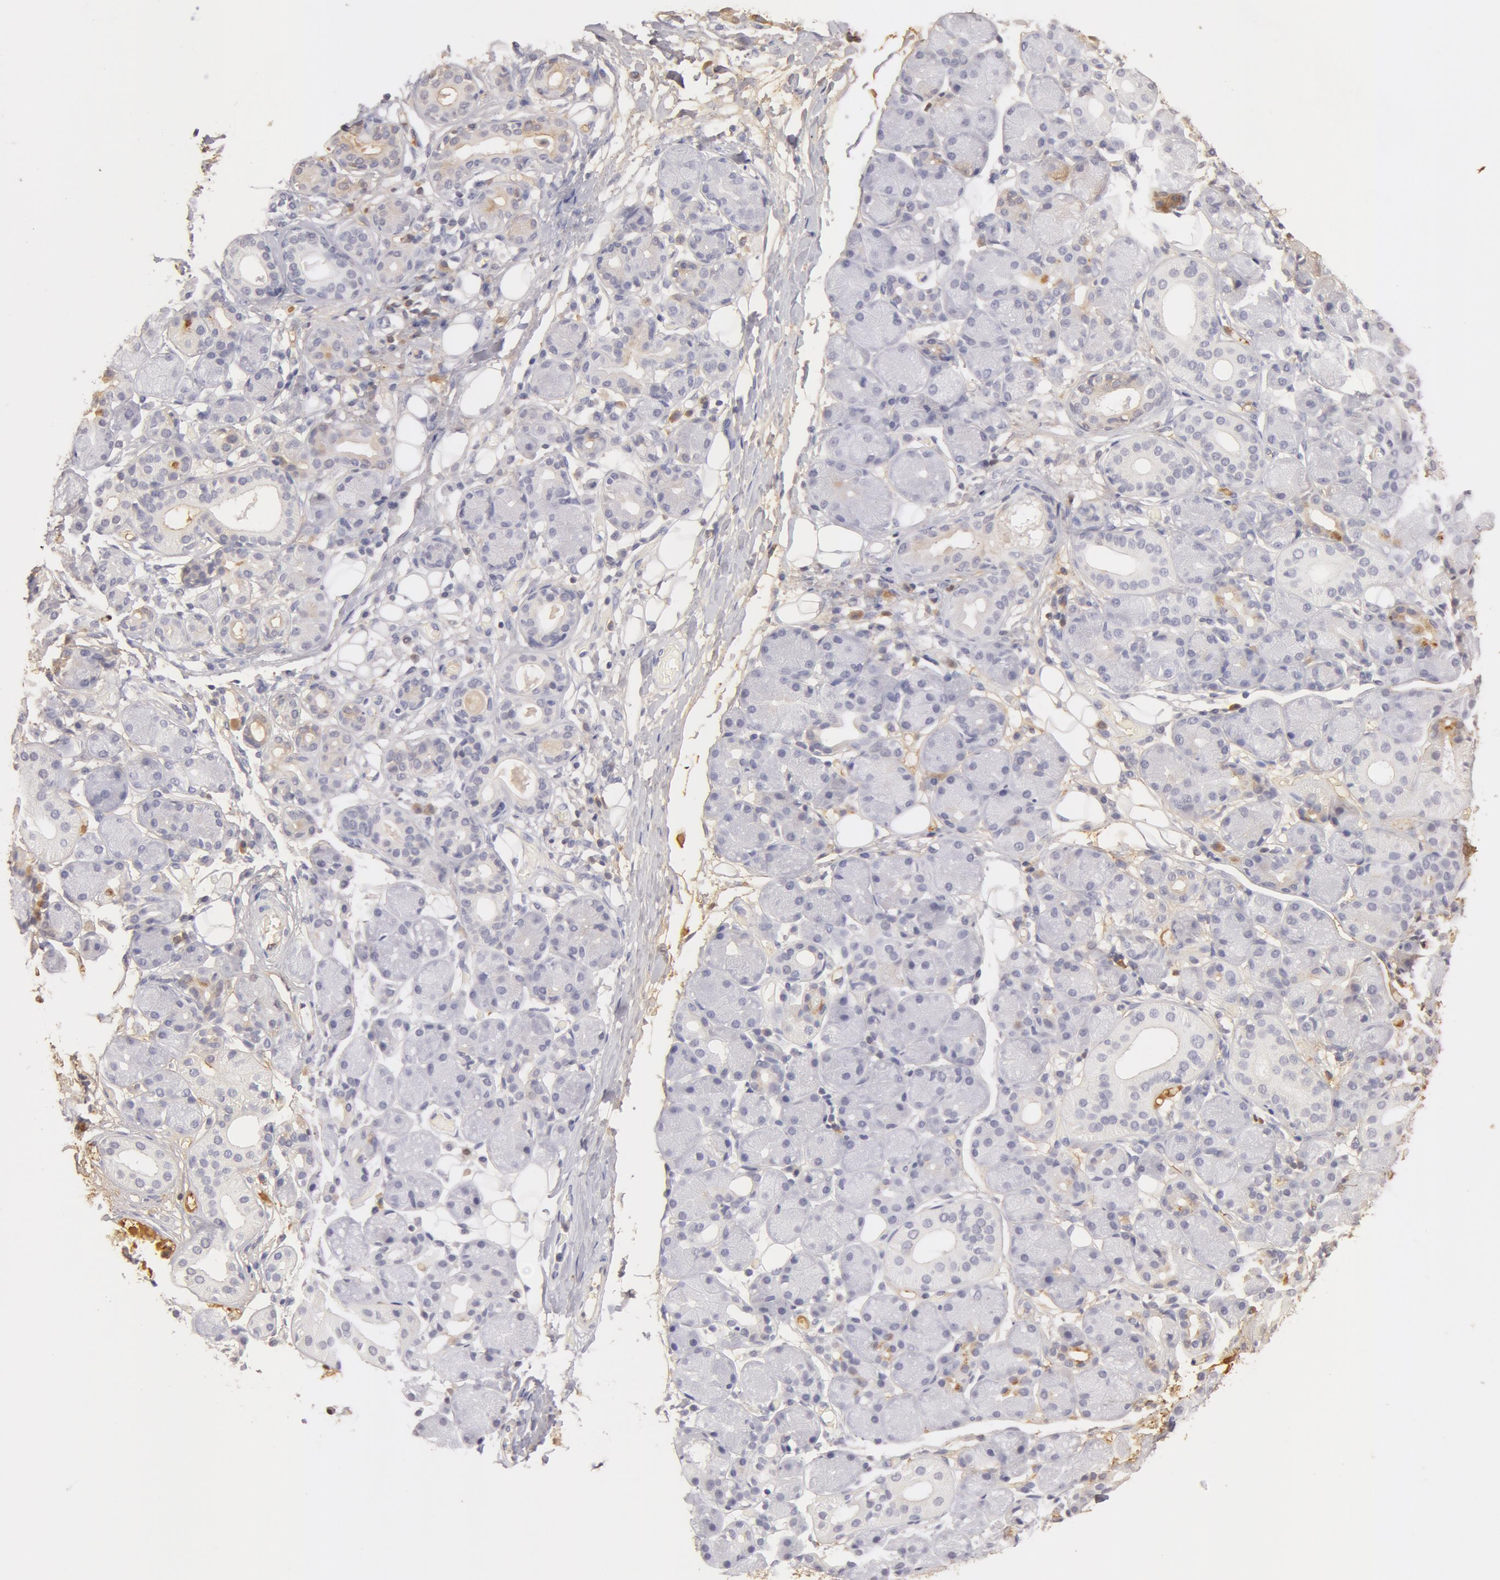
{"staining": {"intensity": "weak", "quantity": "<25%", "location": "cytoplasmic/membranous"}, "tissue": "salivary gland", "cell_type": "Glandular cells", "image_type": "normal", "snomed": [{"axis": "morphology", "description": "Normal tissue, NOS"}, {"axis": "topography", "description": "Salivary gland"}, {"axis": "topography", "description": "Peripheral nerve tissue"}], "caption": "Immunohistochemistry (IHC) of normal human salivary gland shows no staining in glandular cells.", "gene": "TF", "patient": {"sex": "male", "age": 62}}